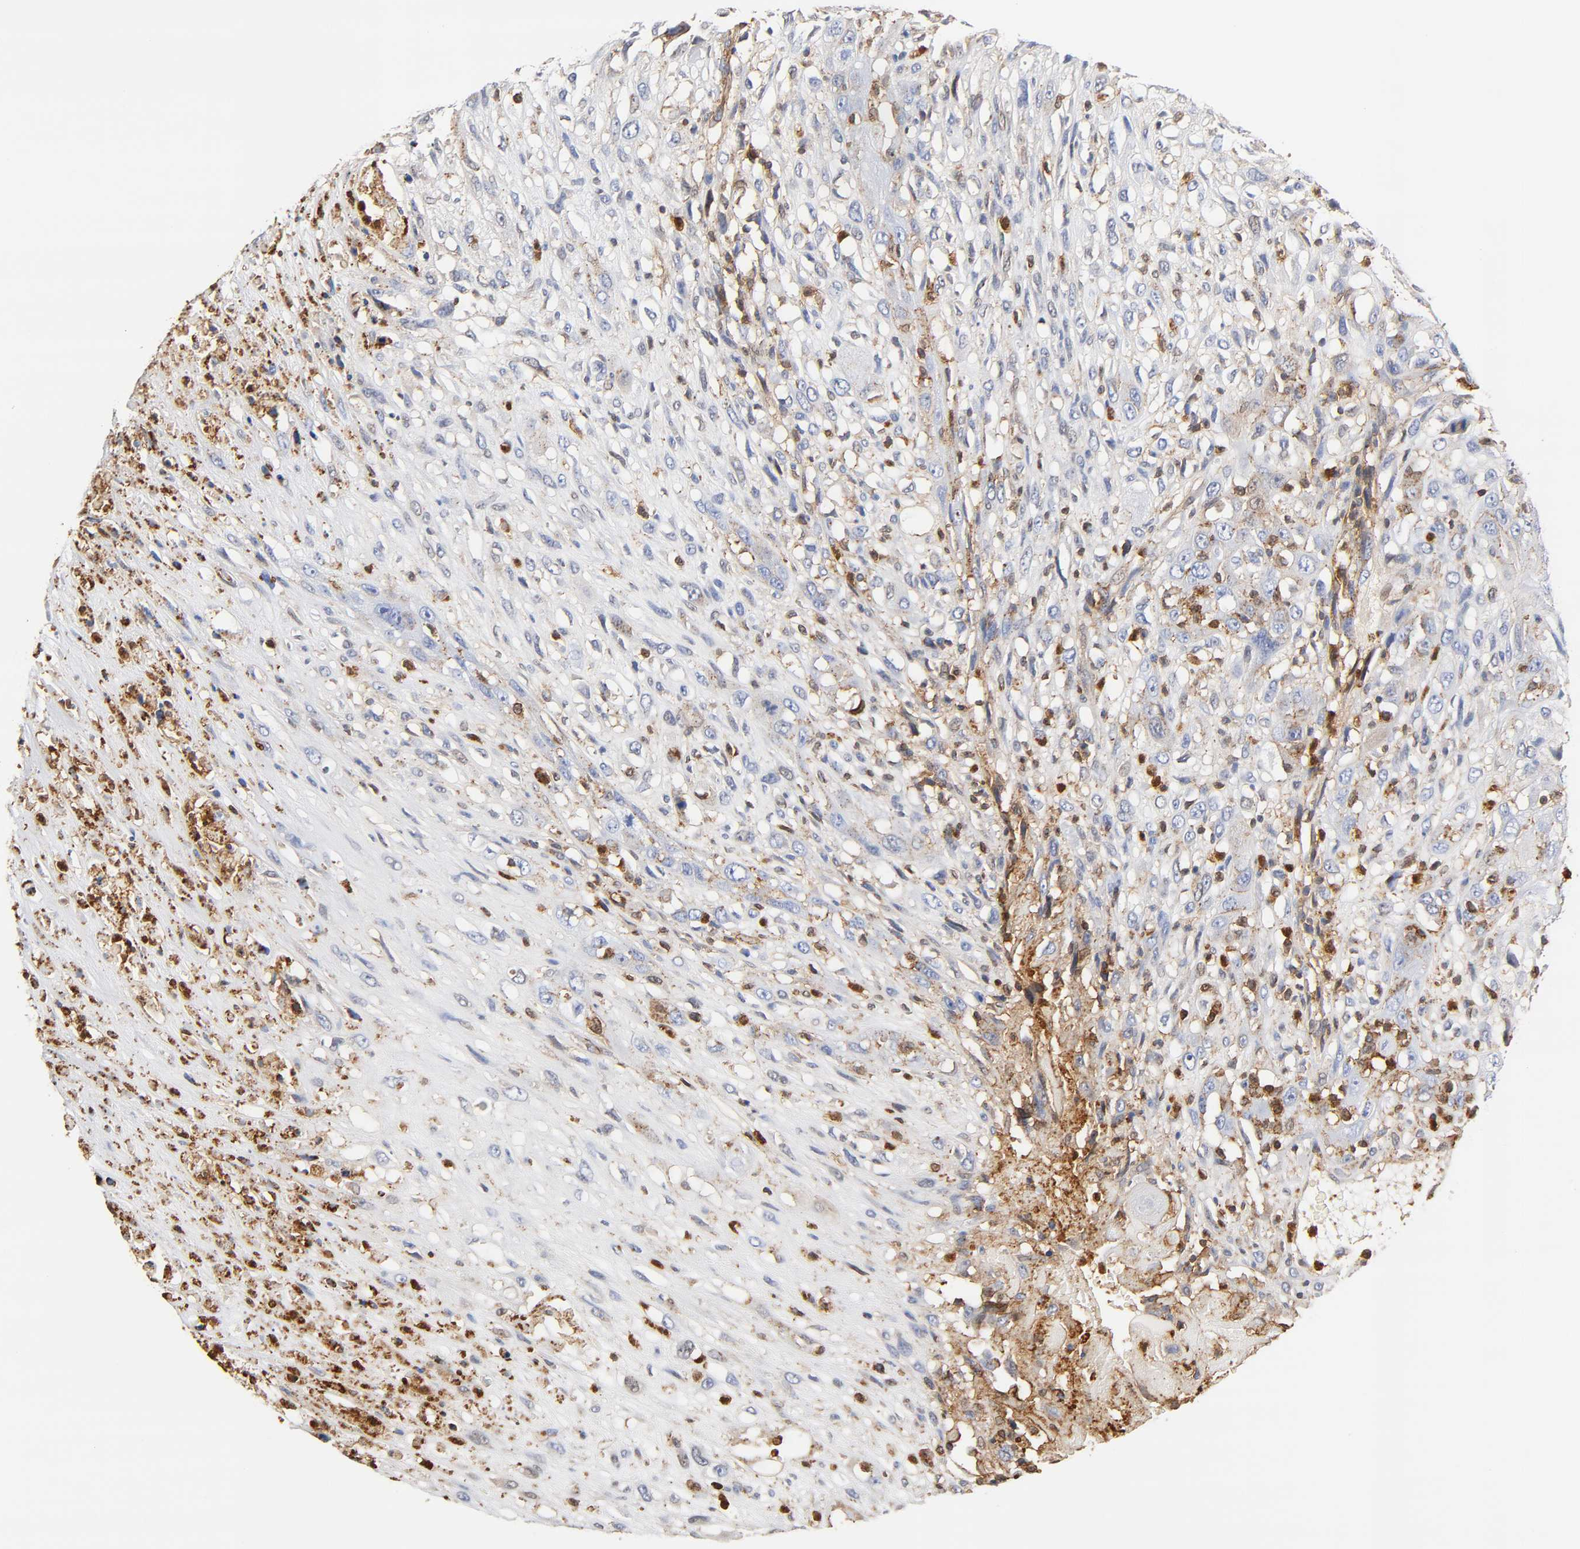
{"staining": {"intensity": "negative", "quantity": "none", "location": "none"}, "tissue": "head and neck cancer", "cell_type": "Tumor cells", "image_type": "cancer", "snomed": [{"axis": "morphology", "description": "Necrosis, NOS"}, {"axis": "morphology", "description": "Neoplasm, malignant, NOS"}, {"axis": "topography", "description": "Salivary gland"}, {"axis": "topography", "description": "Head-Neck"}], "caption": "Tumor cells are negative for brown protein staining in head and neck neoplasm (malignant). Nuclei are stained in blue.", "gene": "ANXA11", "patient": {"sex": "male", "age": 43}}